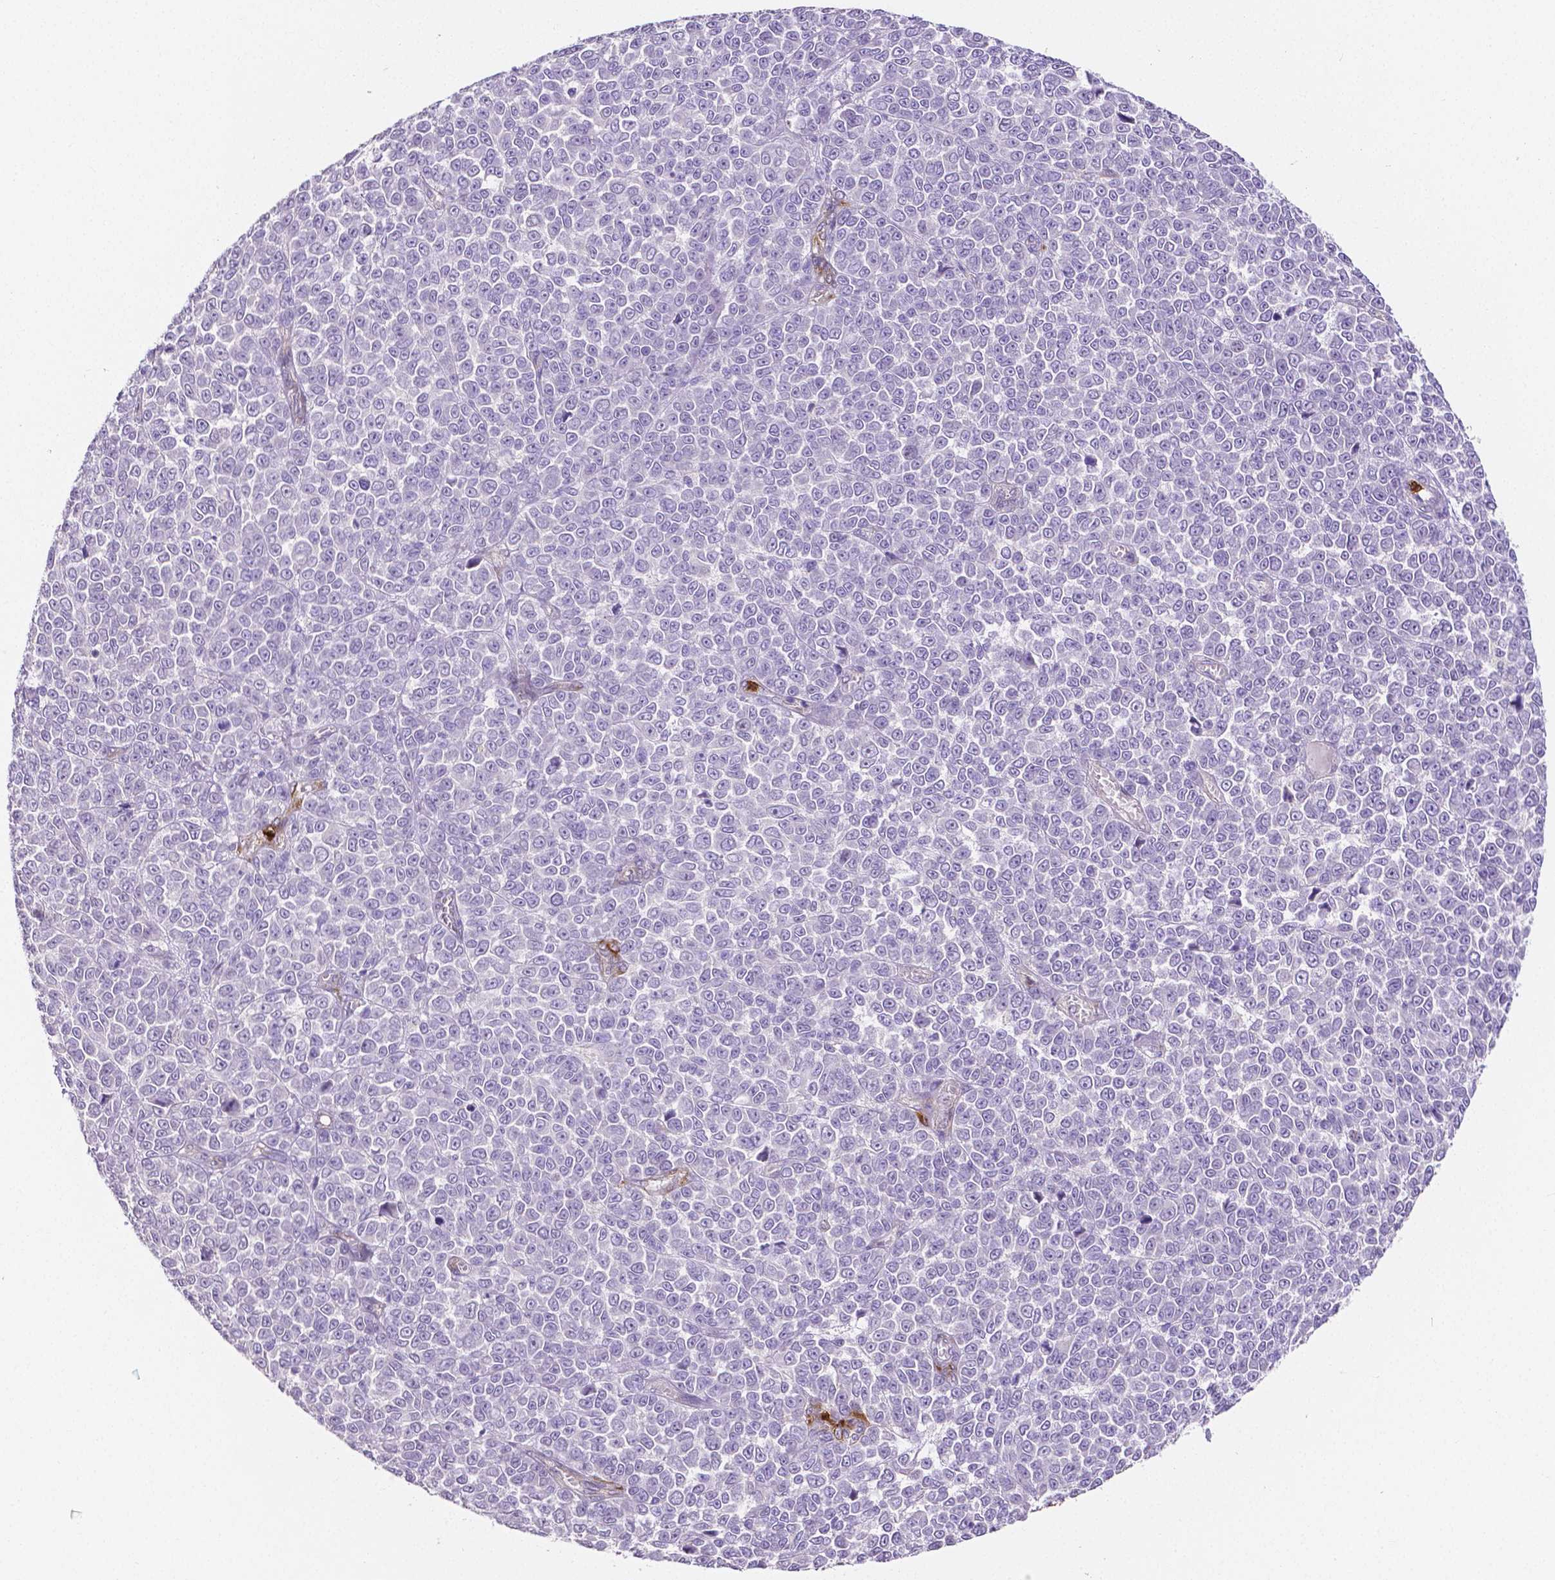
{"staining": {"intensity": "negative", "quantity": "none", "location": "none"}, "tissue": "melanoma", "cell_type": "Tumor cells", "image_type": "cancer", "snomed": [{"axis": "morphology", "description": "Malignant melanoma, NOS"}, {"axis": "topography", "description": "Skin"}], "caption": "DAB (3,3'-diaminobenzidine) immunohistochemical staining of human melanoma shows no significant positivity in tumor cells.", "gene": "MMP9", "patient": {"sex": "female", "age": 95}}